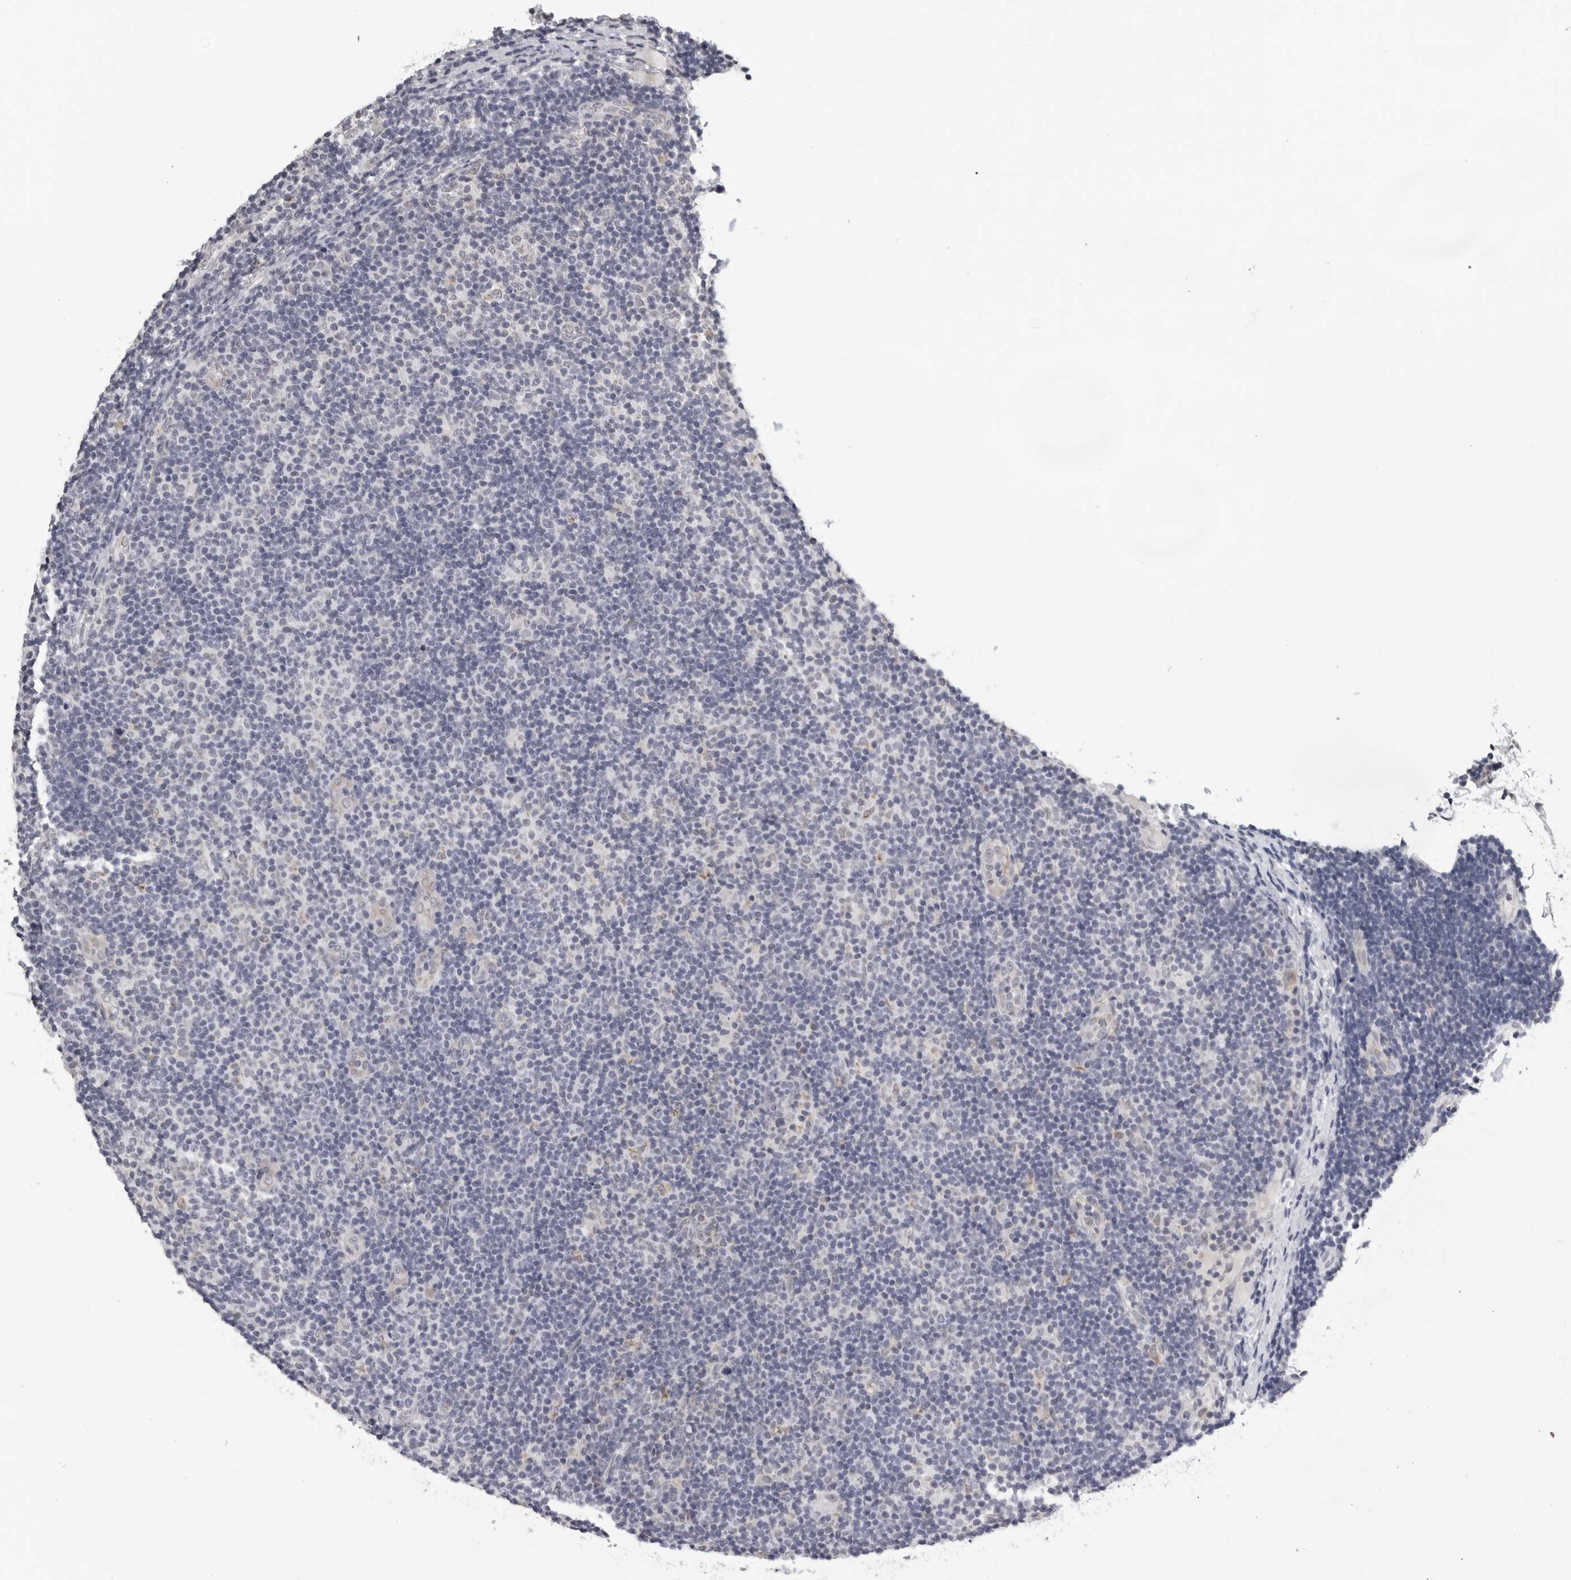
{"staining": {"intensity": "negative", "quantity": "none", "location": "none"}, "tissue": "lymphoma", "cell_type": "Tumor cells", "image_type": "cancer", "snomed": [{"axis": "morphology", "description": "Malignant lymphoma, non-Hodgkin's type, Low grade"}, {"axis": "topography", "description": "Lymph node"}], "caption": "The IHC histopathology image has no significant expression in tumor cells of low-grade malignant lymphoma, non-Hodgkin's type tissue. The staining was performed using DAB (3,3'-diaminobenzidine) to visualize the protein expression in brown, while the nuclei were stained in blue with hematoxylin (Magnification: 20x).", "gene": "CPT2", "patient": {"sex": "male", "age": 83}}